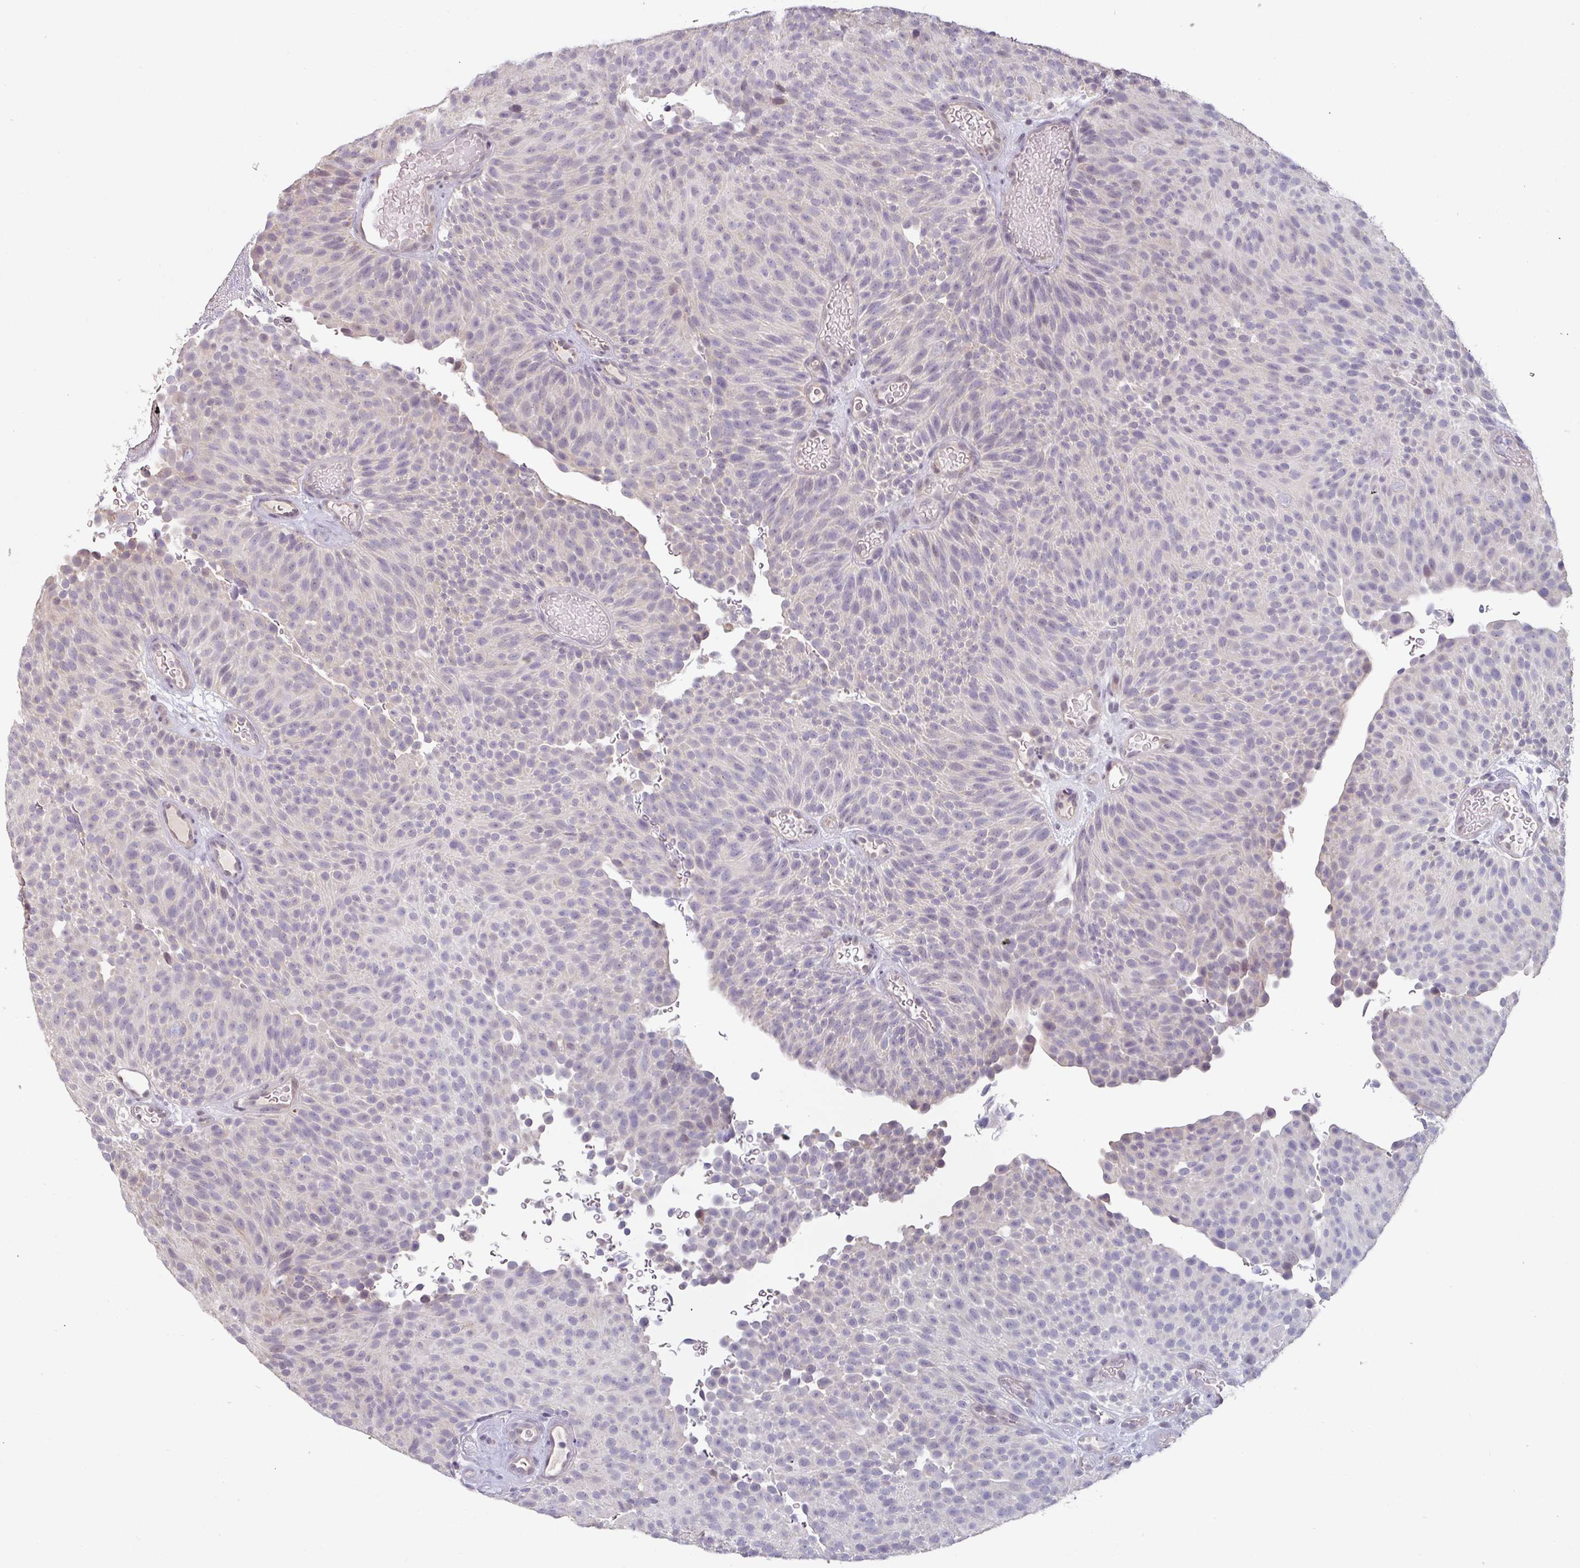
{"staining": {"intensity": "negative", "quantity": "none", "location": "none"}, "tissue": "urothelial cancer", "cell_type": "Tumor cells", "image_type": "cancer", "snomed": [{"axis": "morphology", "description": "Urothelial carcinoma, Low grade"}, {"axis": "topography", "description": "Urinary bladder"}], "caption": "There is no significant staining in tumor cells of urothelial carcinoma (low-grade).", "gene": "ZBTB6", "patient": {"sex": "male", "age": 78}}